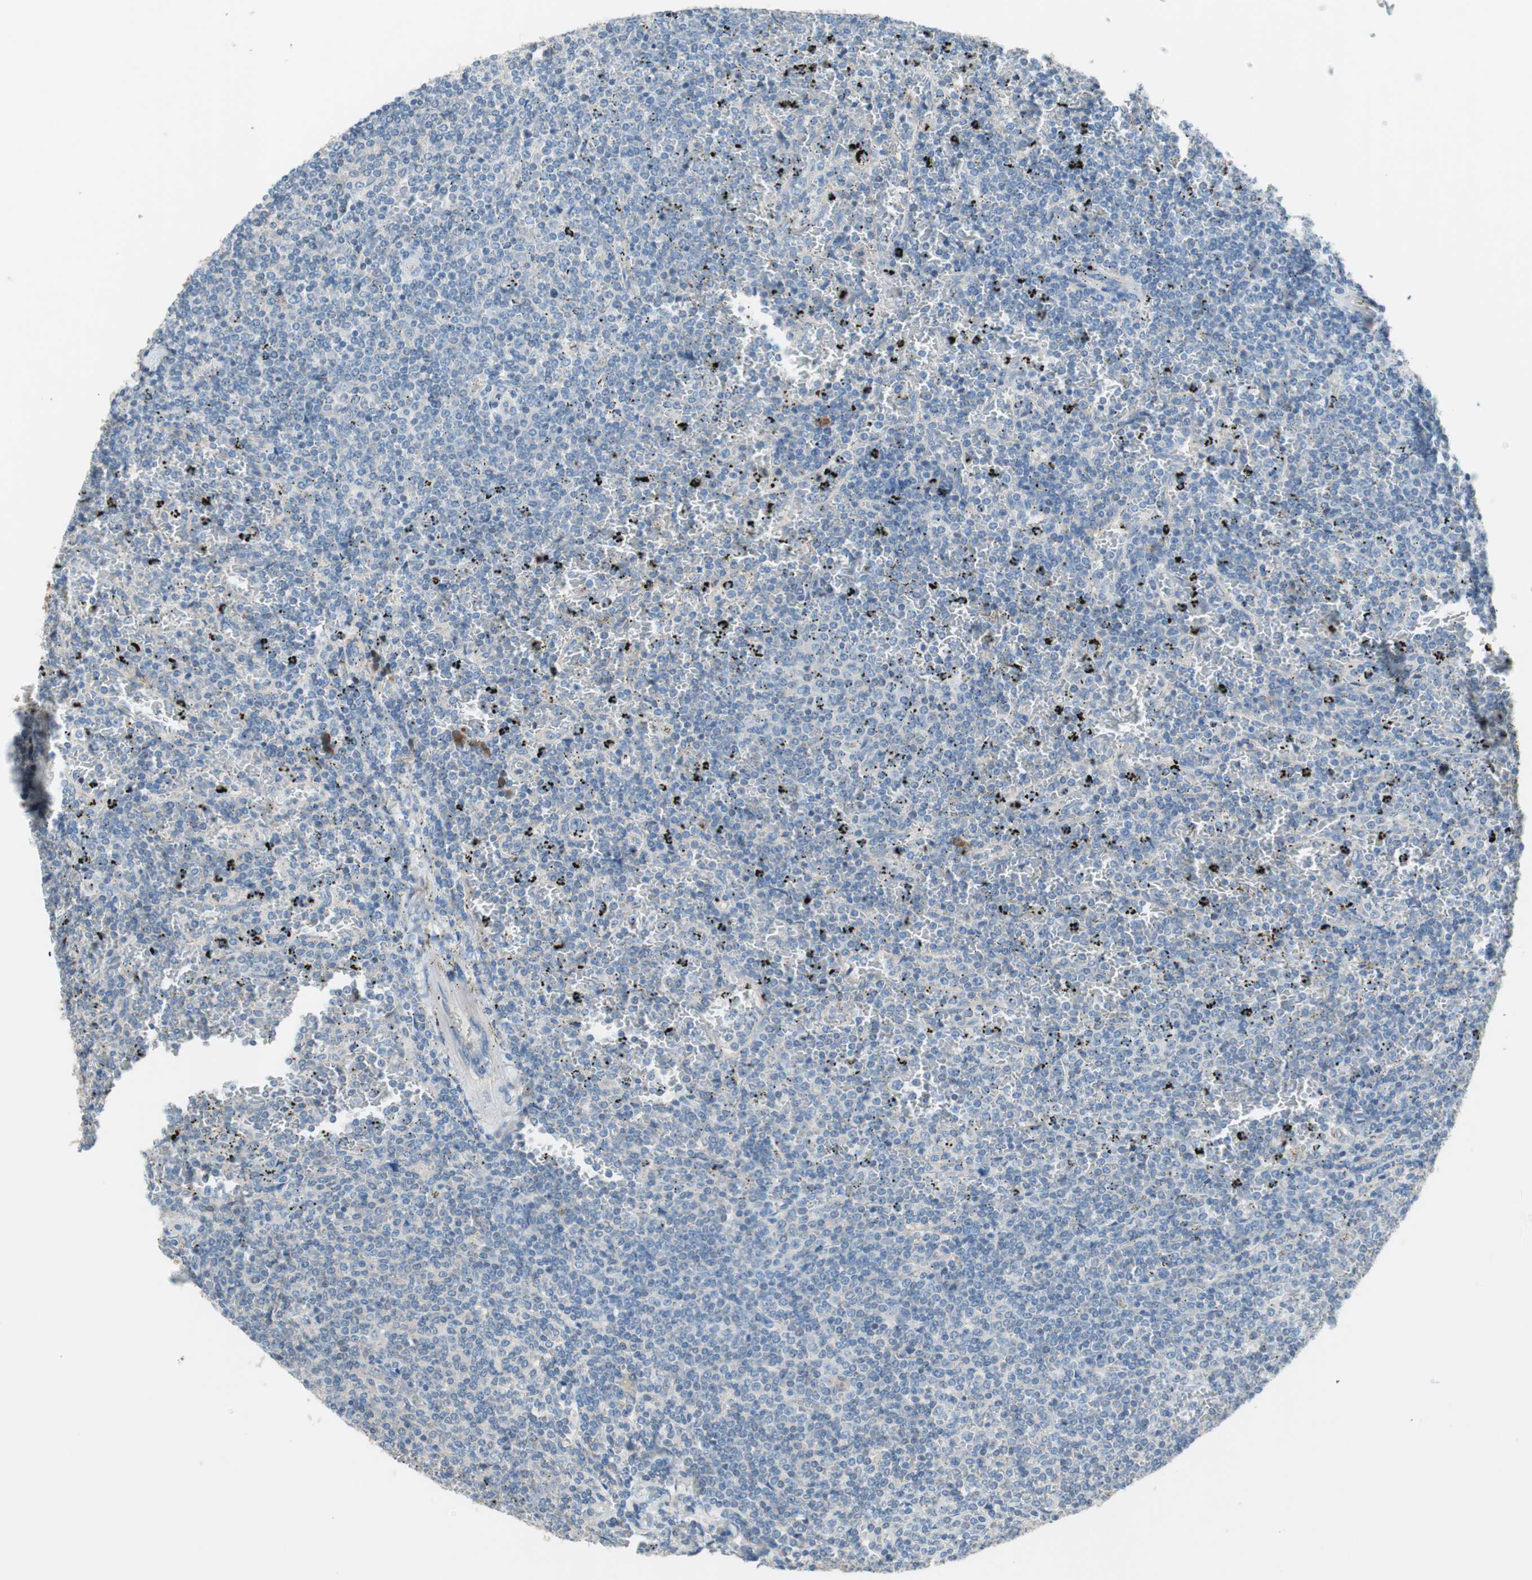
{"staining": {"intensity": "negative", "quantity": "none", "location": "none"}, "tissue": "lymphoma", "cell_type": "Tumor cells", "image_type": "cancer", "snomed": [{"axis": "morphology", "description": "Malignant lymphoma, non-Hodgkin's type, Low grade"}, {"axis": "topography", "description": "Spleen"}], "caption": "Photomicrograph shows no protein expression in tumor cells of malignant lymphoma, non-Hodgkin's type (low-grade) tissue.", "gene": "GLUL", "patient": {"sex": "female", "age": 77}}